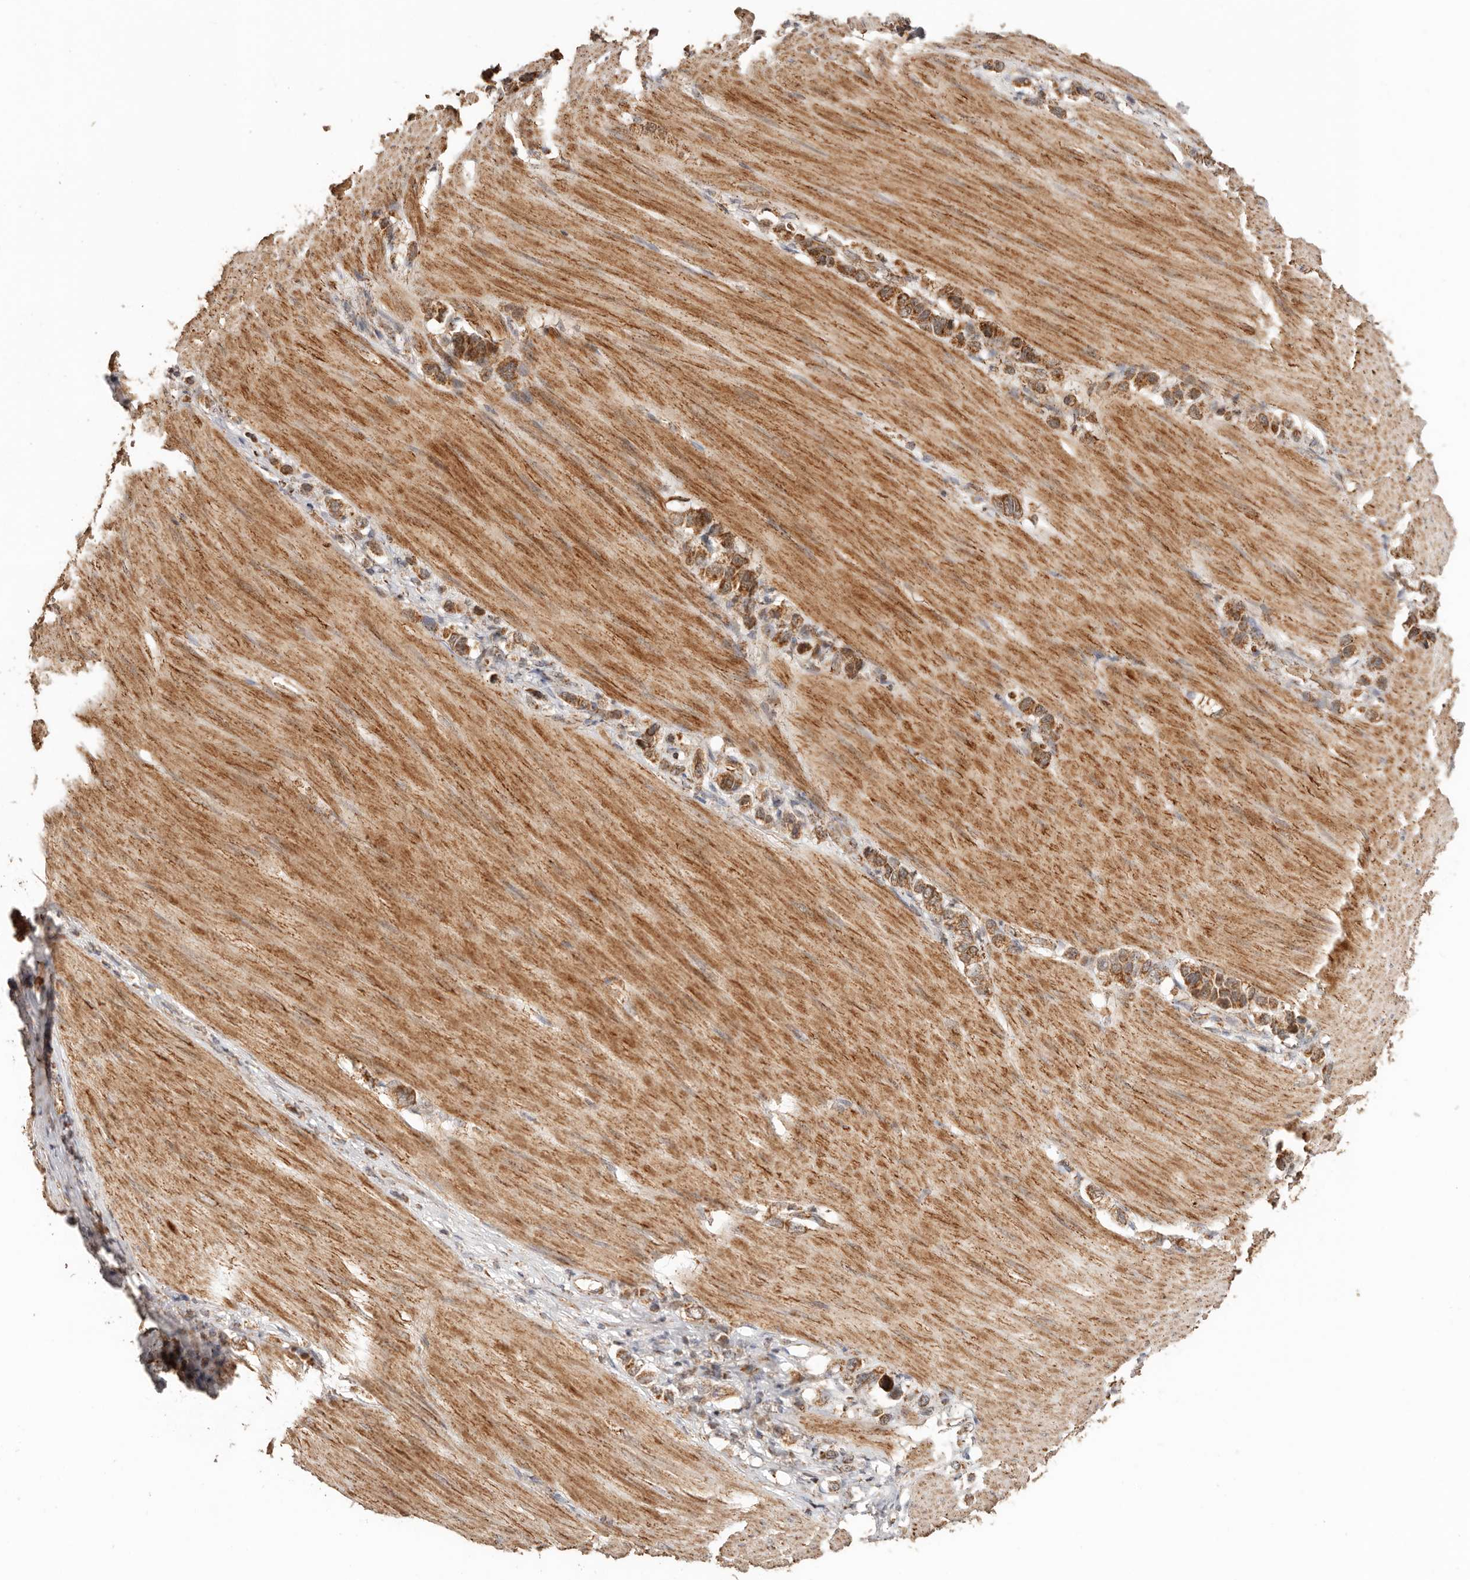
{"staining": {"intensity": "moderate", "quantity": ">75%", "location": "cytoplasmic/membranous"}, "tissue": "stomach cancer", "cell_type": "Tumor cells", "image_type": "cancer", "snomed": [{"axis": "morphology", "description": "Adenocarcinoma, NOS"}, {"axis": "topography", "description": "Stomach"}], "caption": "Approximately >75% of tumor cells in human adenocarcinoma (stomach) reveal moderate cytoplasmic/membranous protein staining as visualized by brown immunohistochemical staining.", "gene": "NDUFB11", "patient": {"sex": "female", "age": 65}}